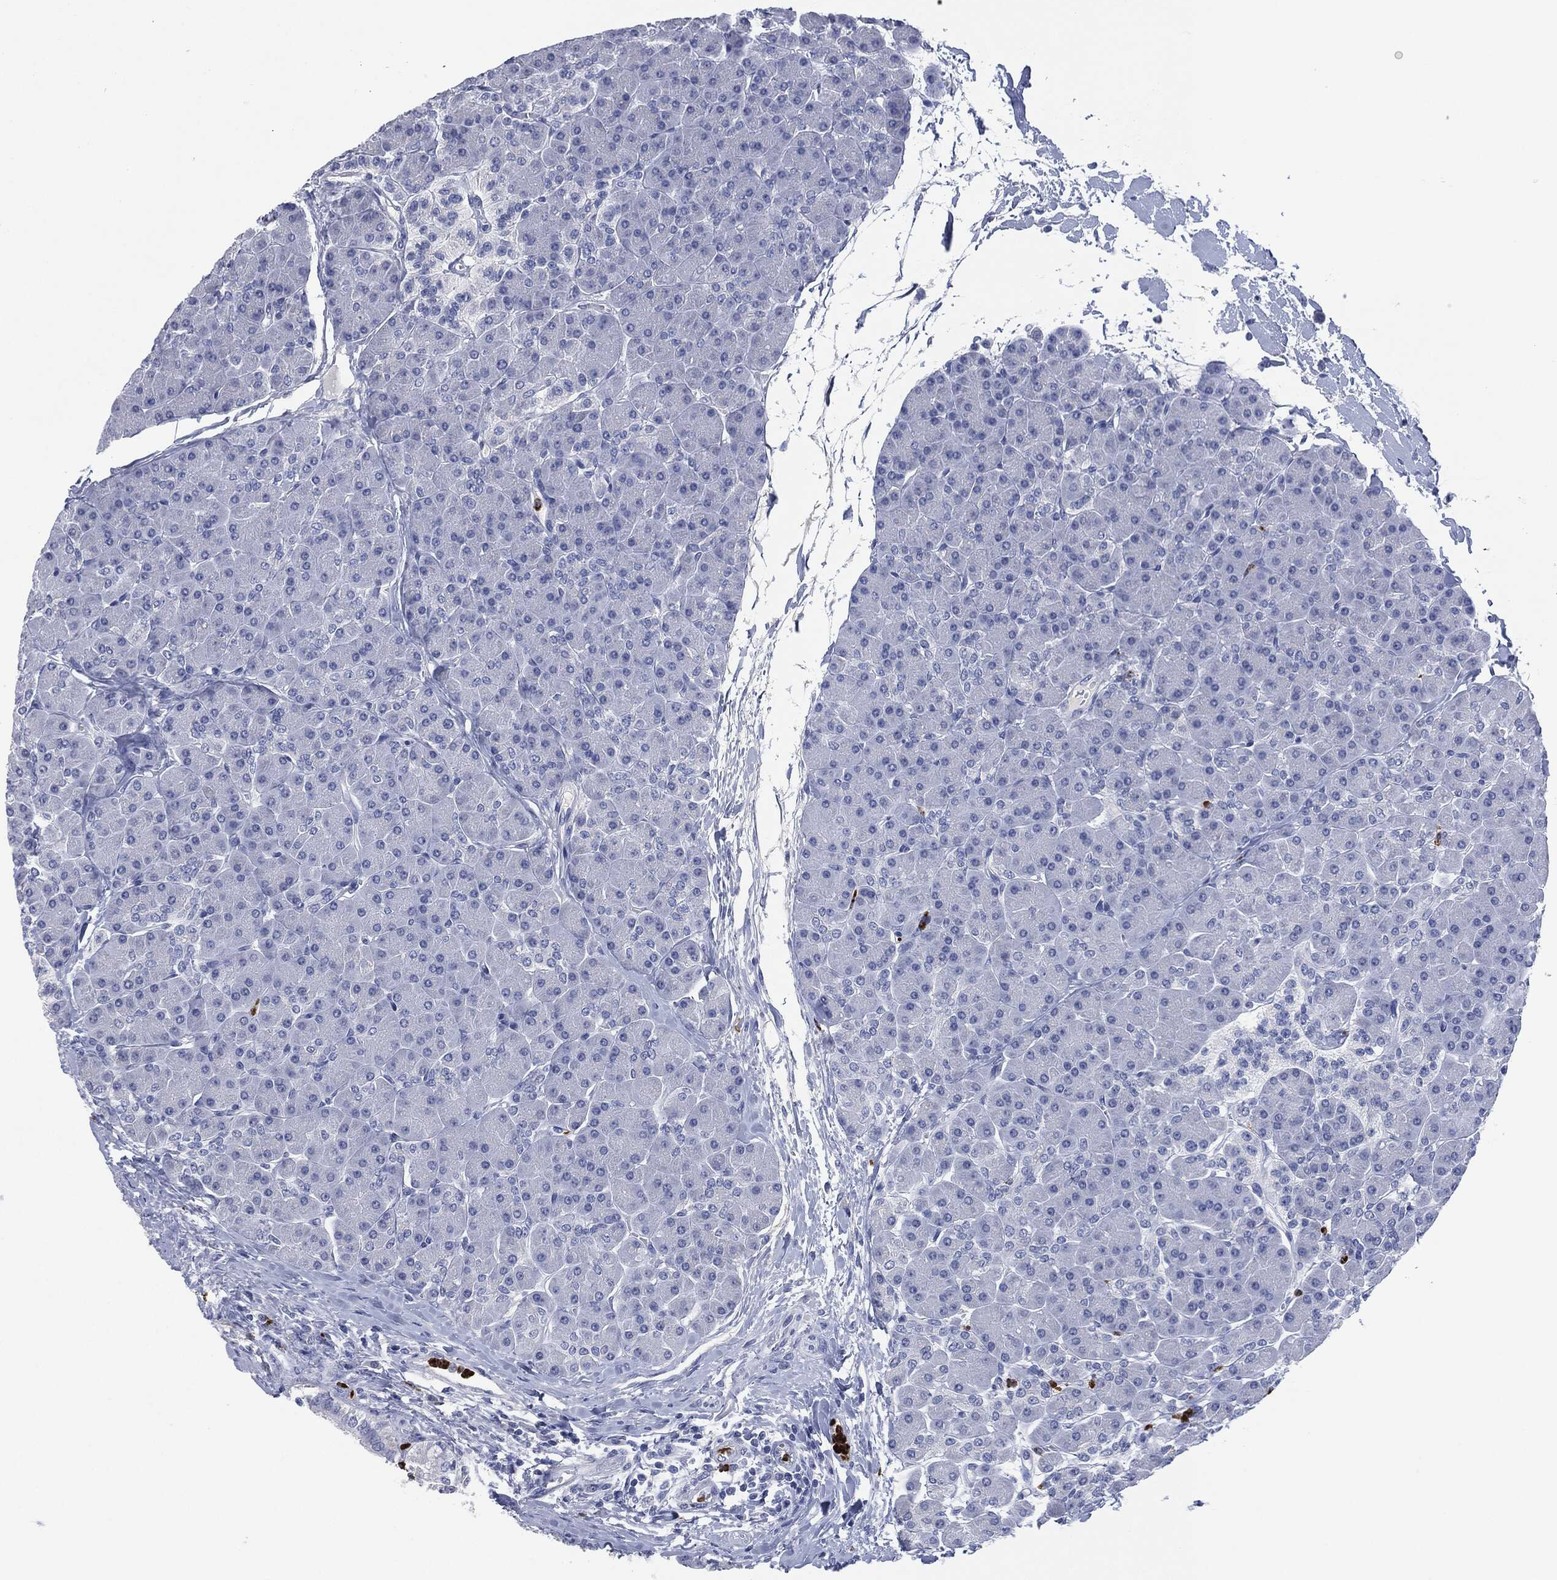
{"staining": {"intensity": "negative", "quantity": "none", "location": "none"}, "tissue": "pancreas", "cell_type": "Exocrine glandular cells", "image_type": "normal", "snomed": [{"axis": "morphology", "description": "Normal tissue, NOS"}, {"axis": "topography", "description": "Pancreas"}], "caption": "Protein analysis of unremarkable pancreas displays no significant expression in exocrine glandular cells. The staining is performed using DAB (3,3'-diaminobenzidine) brown chromogen with nuclei counter-stained in using hematoxylin.", "gene": "CEACAM8", "patient": {"sex": "female", "age": 44}}